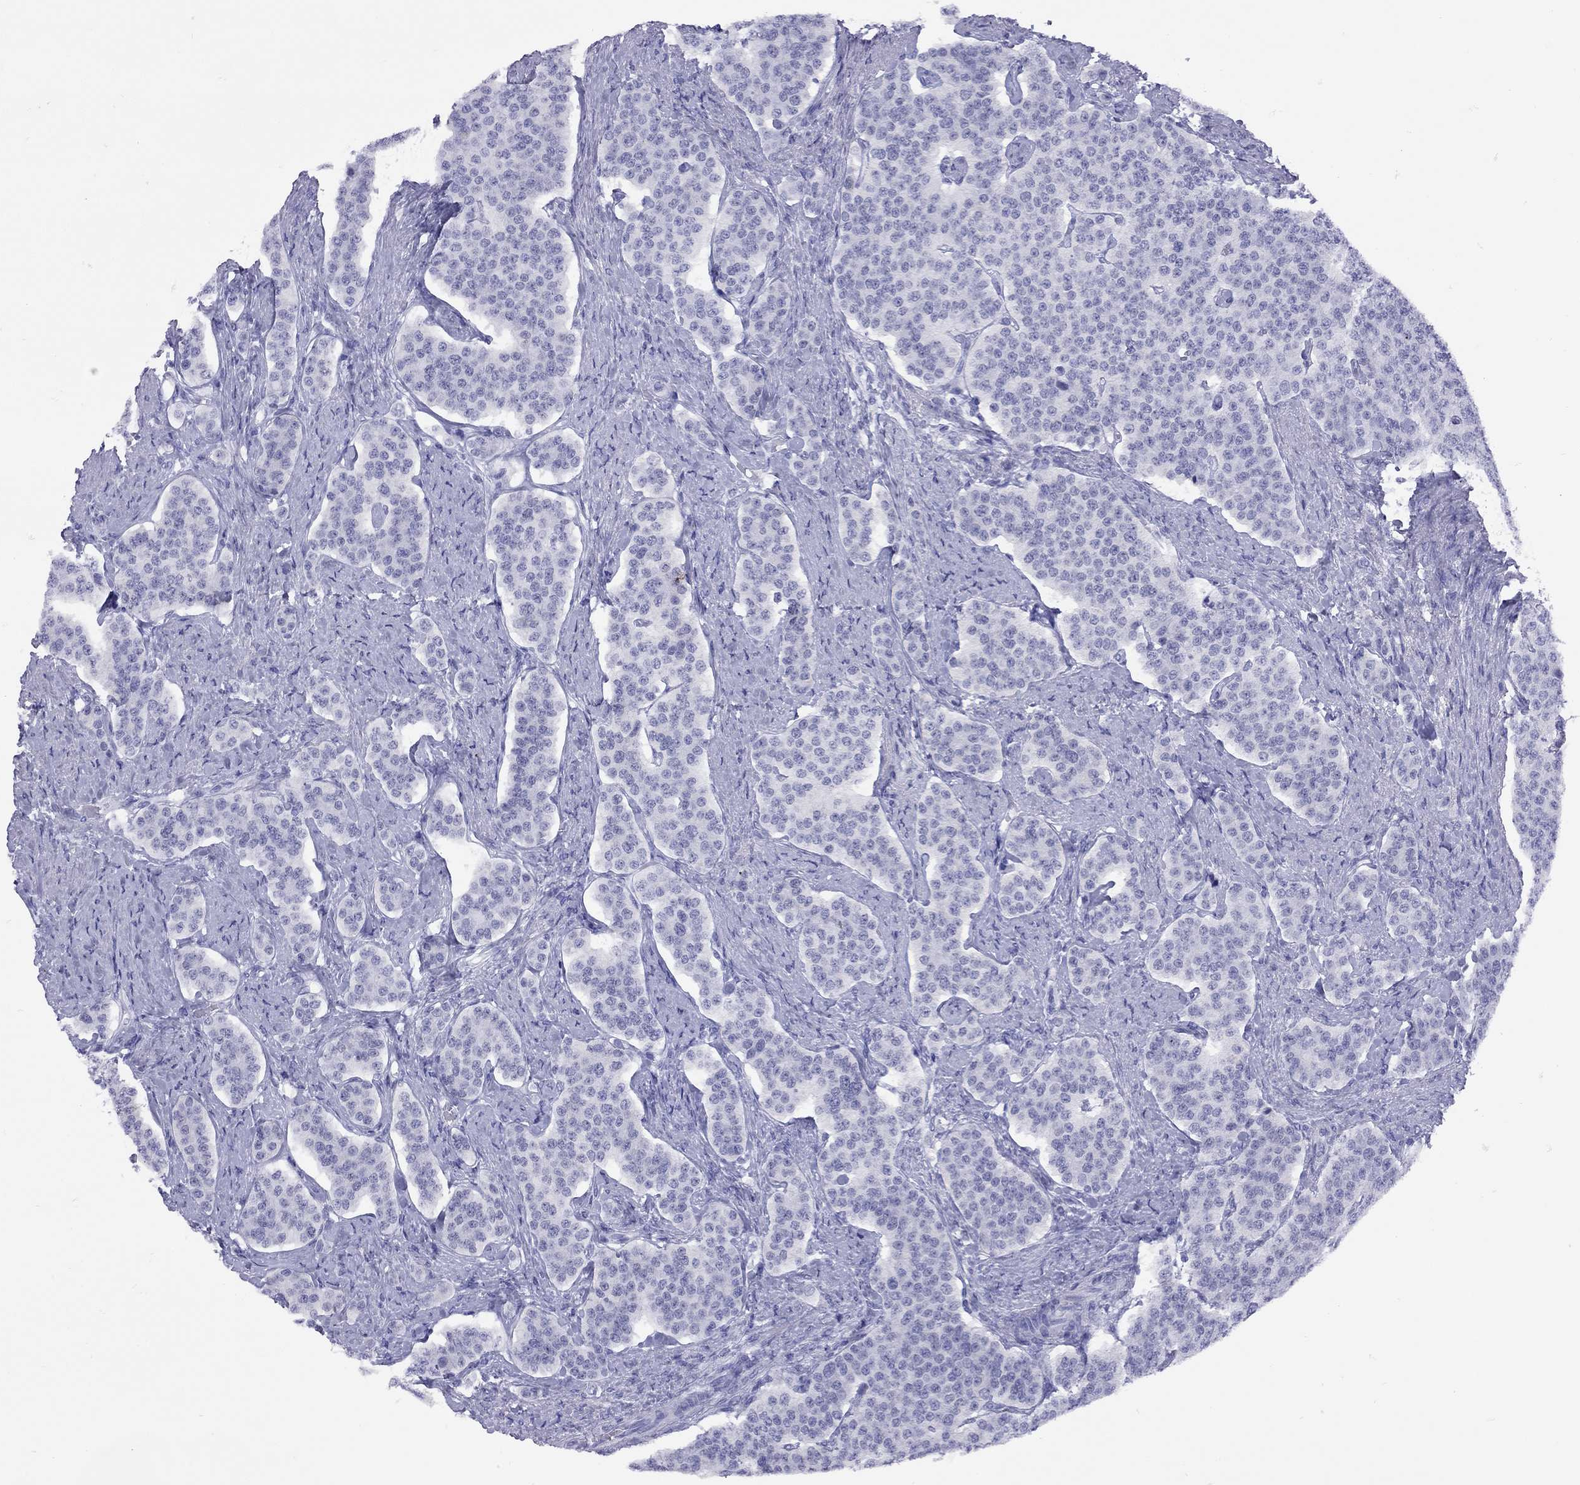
{"staining": {"intensity": "negative", "quantity": "none", "location": "none"}, "tissue": "carcinoid", "cell_type": "Tumor cells", "image_type": "cancer", "snomed": [{"axis": "morphology", "description": "Carcinoid, malignant, NOS"}, {"axis": "topography", "description": "Small intestine"}], "caption": "Immunohistochemical staining of carcinoid (malignant) exhibits no significant staining in tumor cells. (DAB (3,3'-diaminobenzidine) immunohistochemistry (IHC) visualized using brightfield microscopy, high magnification).", "gene": "LYAR", "patient": {"sex": "female", "age": 58}}